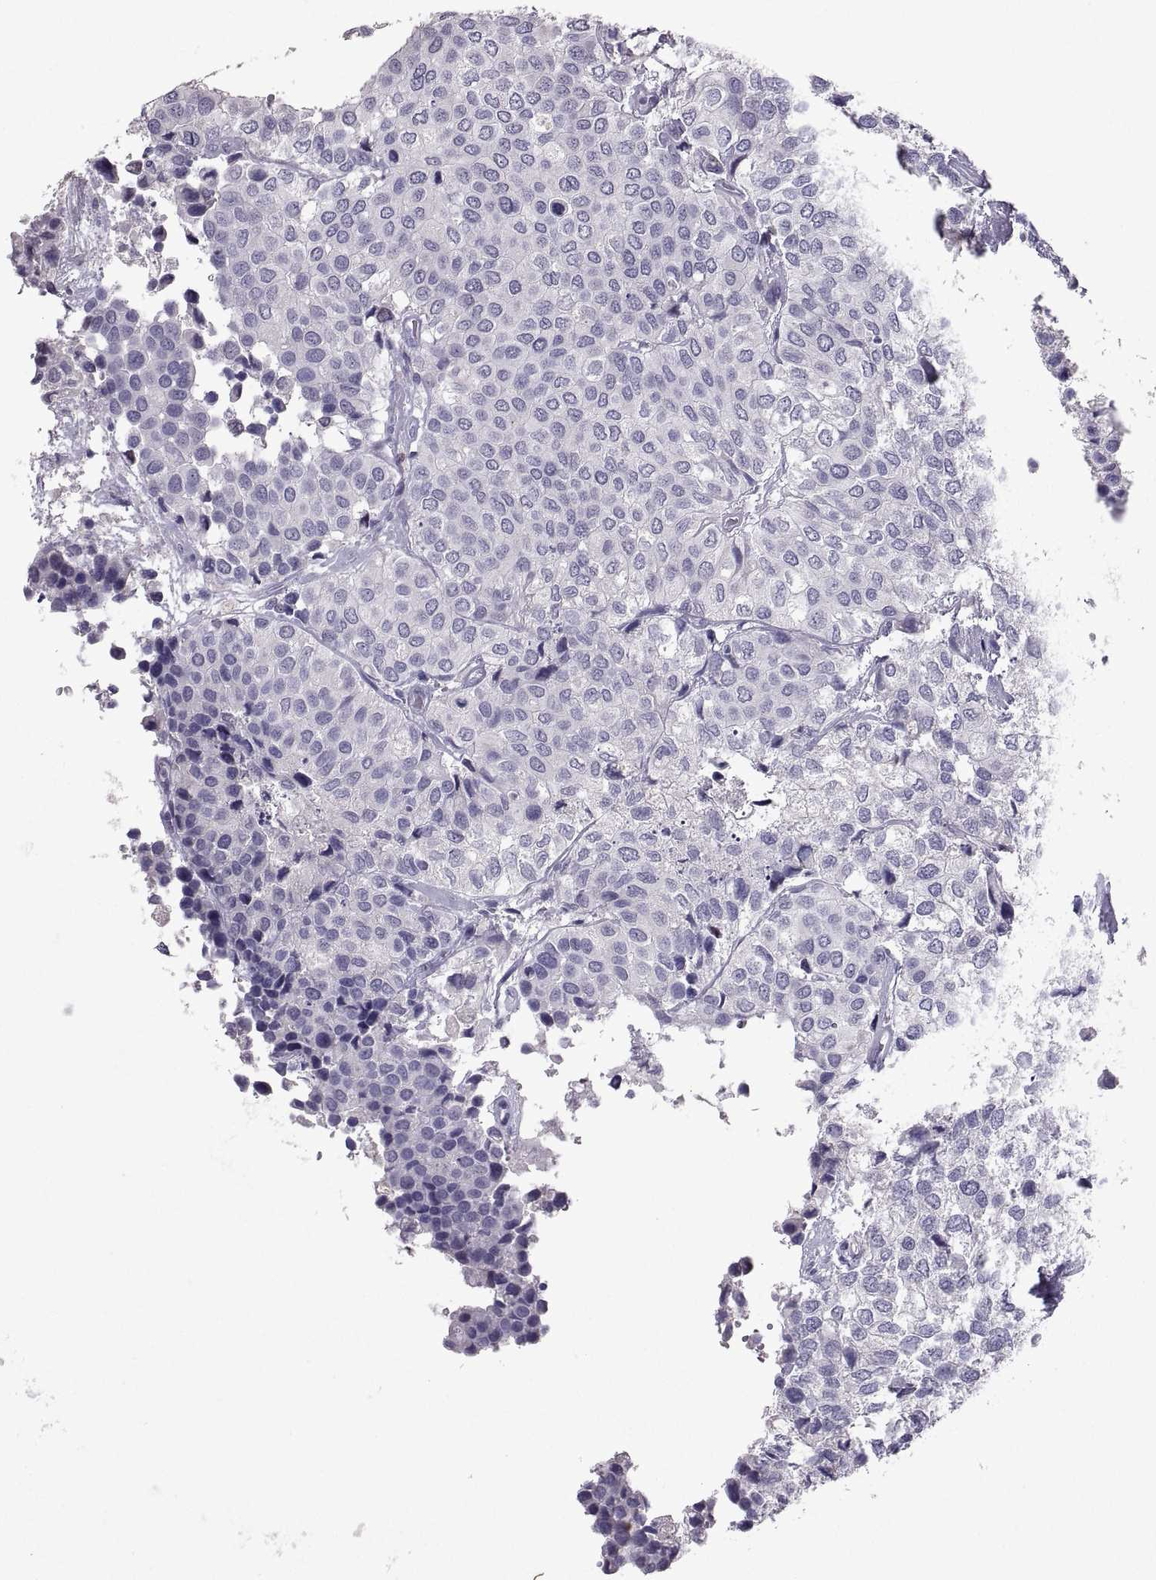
{"staining": {"intensity": "negative", "quantity": "none", "location": "none"}, "tissue": "urothelial cancer", "cell_type": "Tumor cells", "image_type": "cancer", "snomed": [{"axis": "morphology", "description": "Urothelial carcinoma, High grade"}, {"axis": "topography", "description": "Urinary bladder"}], "caption": "Urothelial carcinoma (high-grade) stained for a protein using immunohistochemistry displays no staining tumor cells.", "gene": "SOX21", "patient": {"sex": "male", "age": 73}}